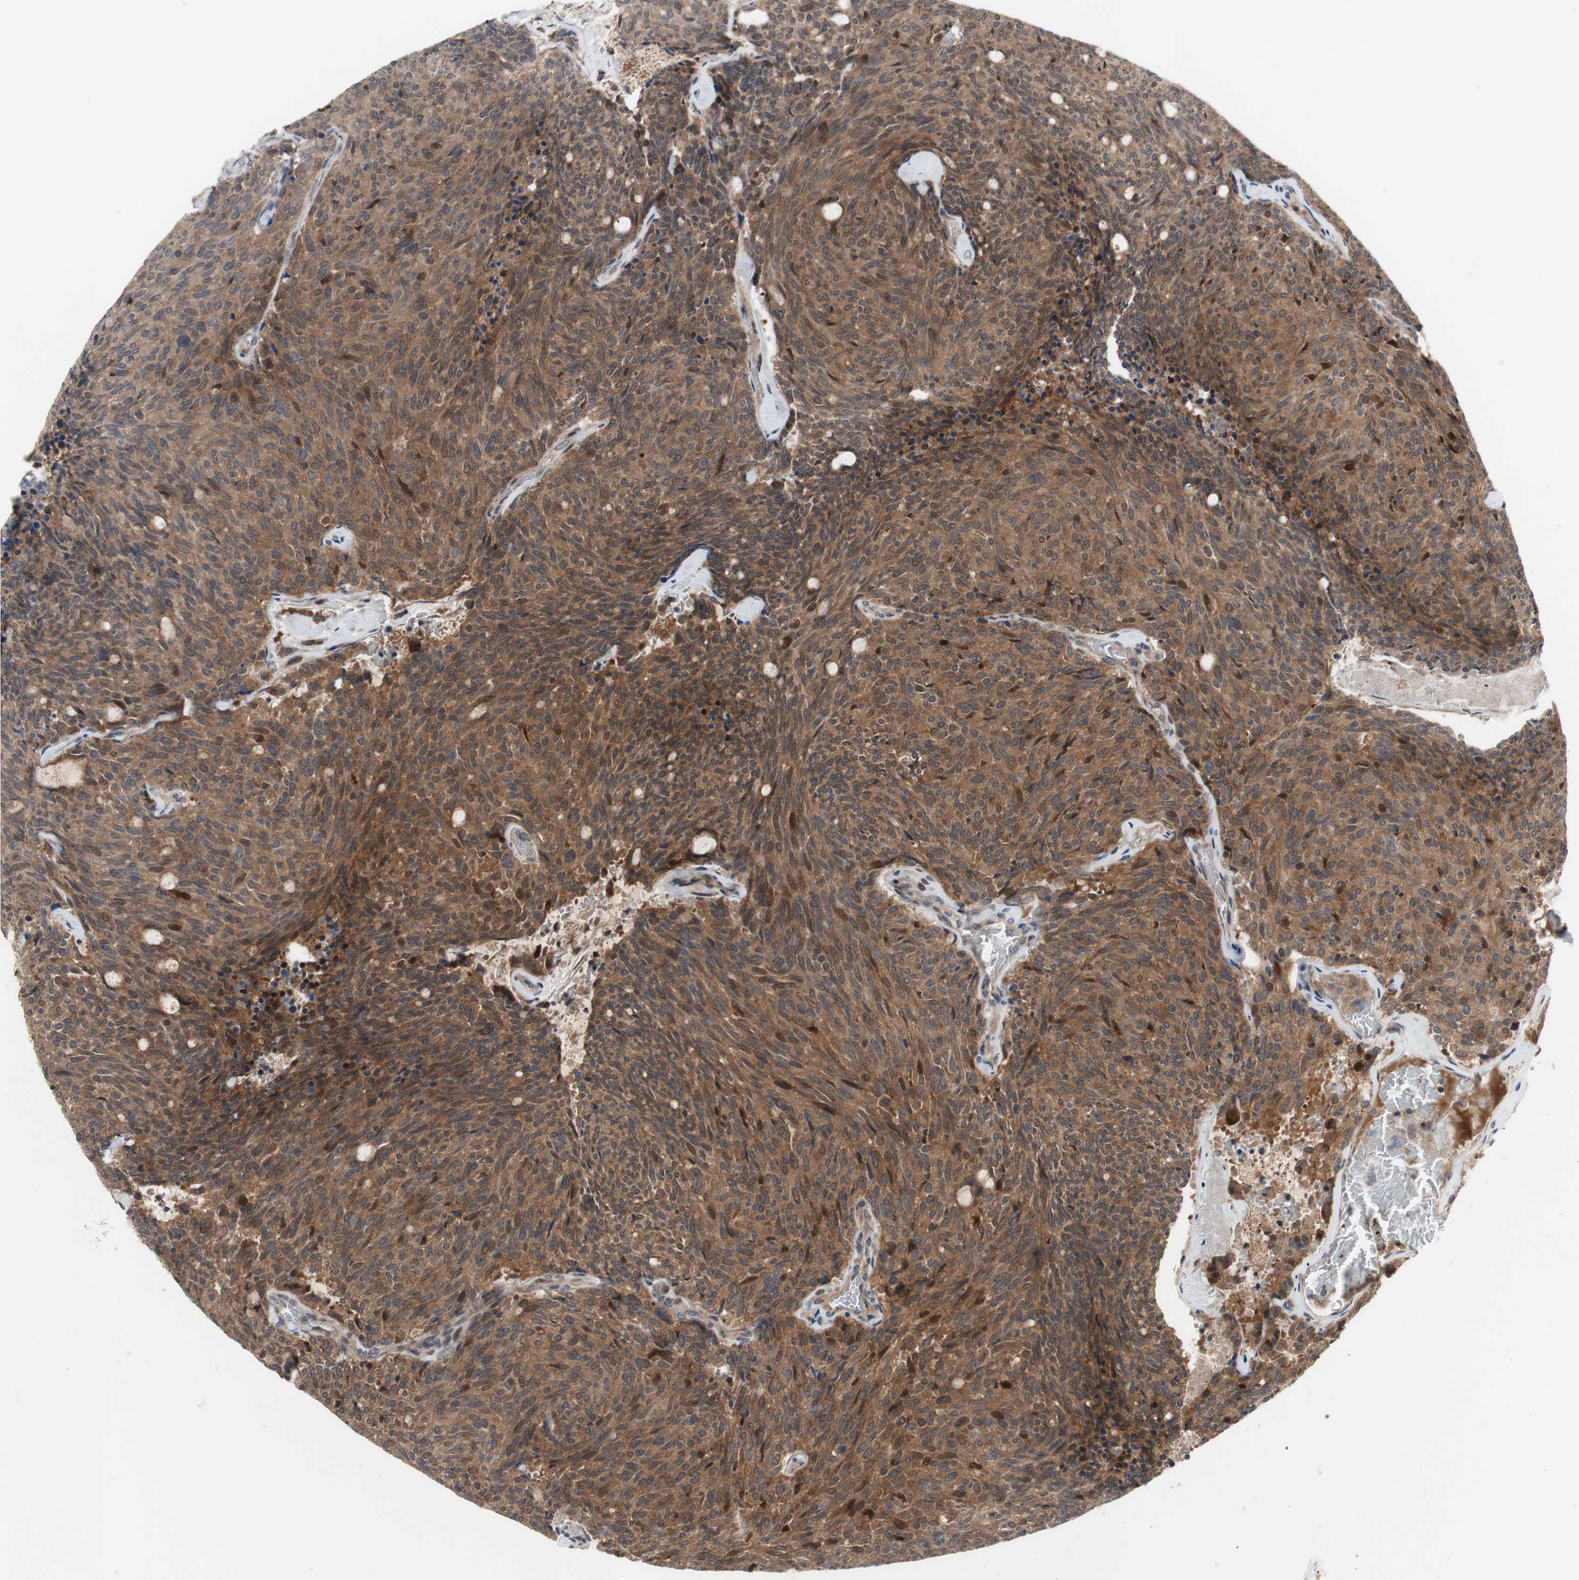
{"staining": {"intensity": "moderate", "quantity": ">75%", "location": "cytoplasmic/membranous"}, "tissue": "carcinoid", "cell_type": "Tumor cells", "image_type": "cancer", "snomed": [{"axis": "morphology", "description": "Carcinoid, malignant, NOS"}, {"axis": "topography", "description": "Pancreas"}], "caption": "A high-resolution micrograph shows immunohistochemistry staining of carcinoid, which exhibits moderate cytoplasmic/membranous expression in about >75% of tumor cells. The protein is stained brown, and the nuclei are stained in blue (DAB (3,3'-diaminobenzidine) IHC with brightfield microscopy, high magnification).", "gene": "OAZ1", "patient": {"sex": "female", "age": 54}}